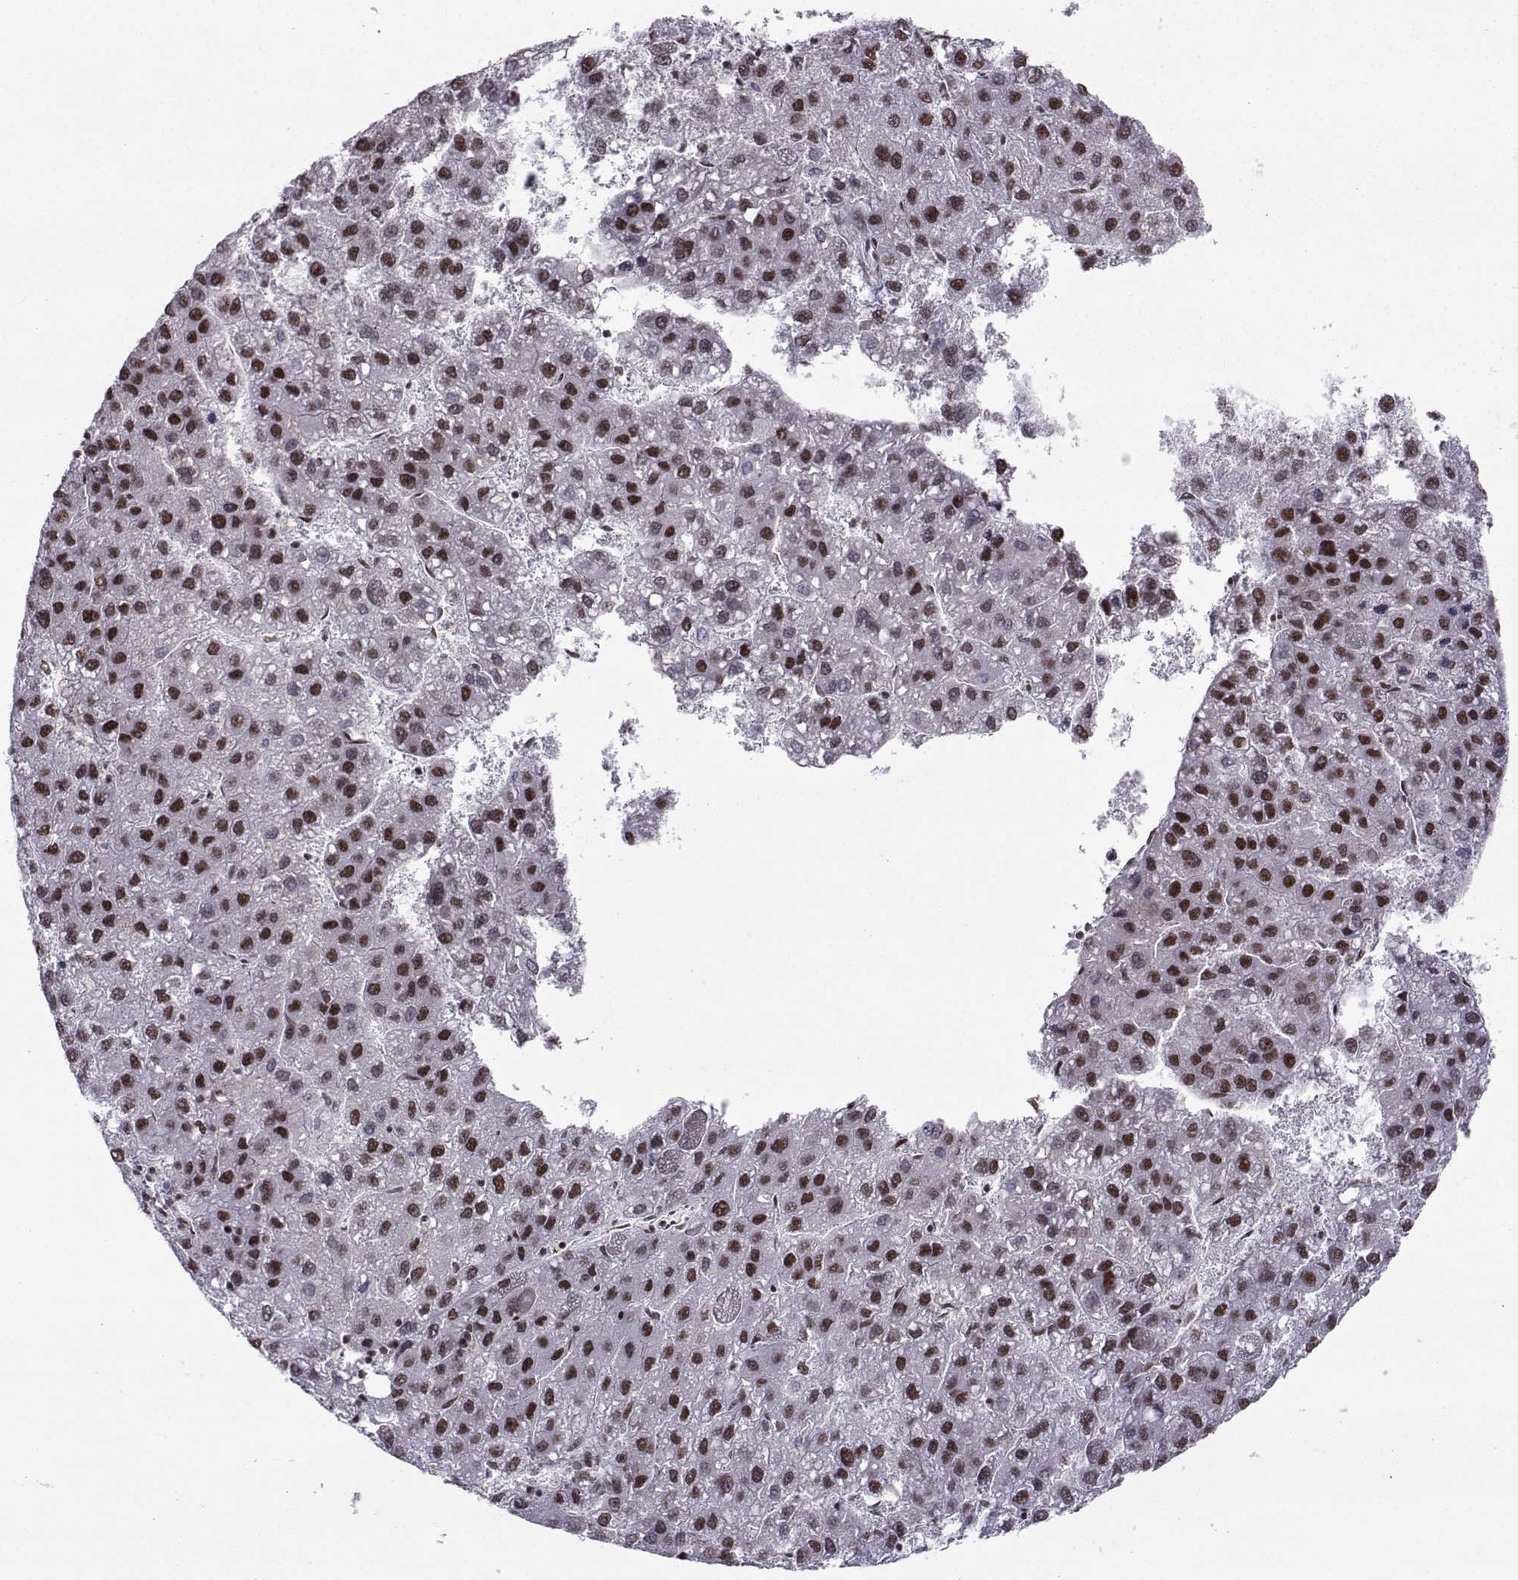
{"staining": {"intensity": "strong", "quantity": "25%-75%", "location": "nuclear"}, "tissue": "liver cancer", "cell_type": "Tumor cells", "image_type": "cancer", "snomed": [{"axis": "morphology", "description": "Carcinoma, Hepatocellular, NOS"}, {"axis": "topography", "description": "Liver"}], "caption": "Liver cancer (hepatocellular carcinoma) tissue shows strong nuclear expression in about 25%-75% of tumor cells", "gene": "SNRPB2", "patient": {"sex": "female", "age": 82}}